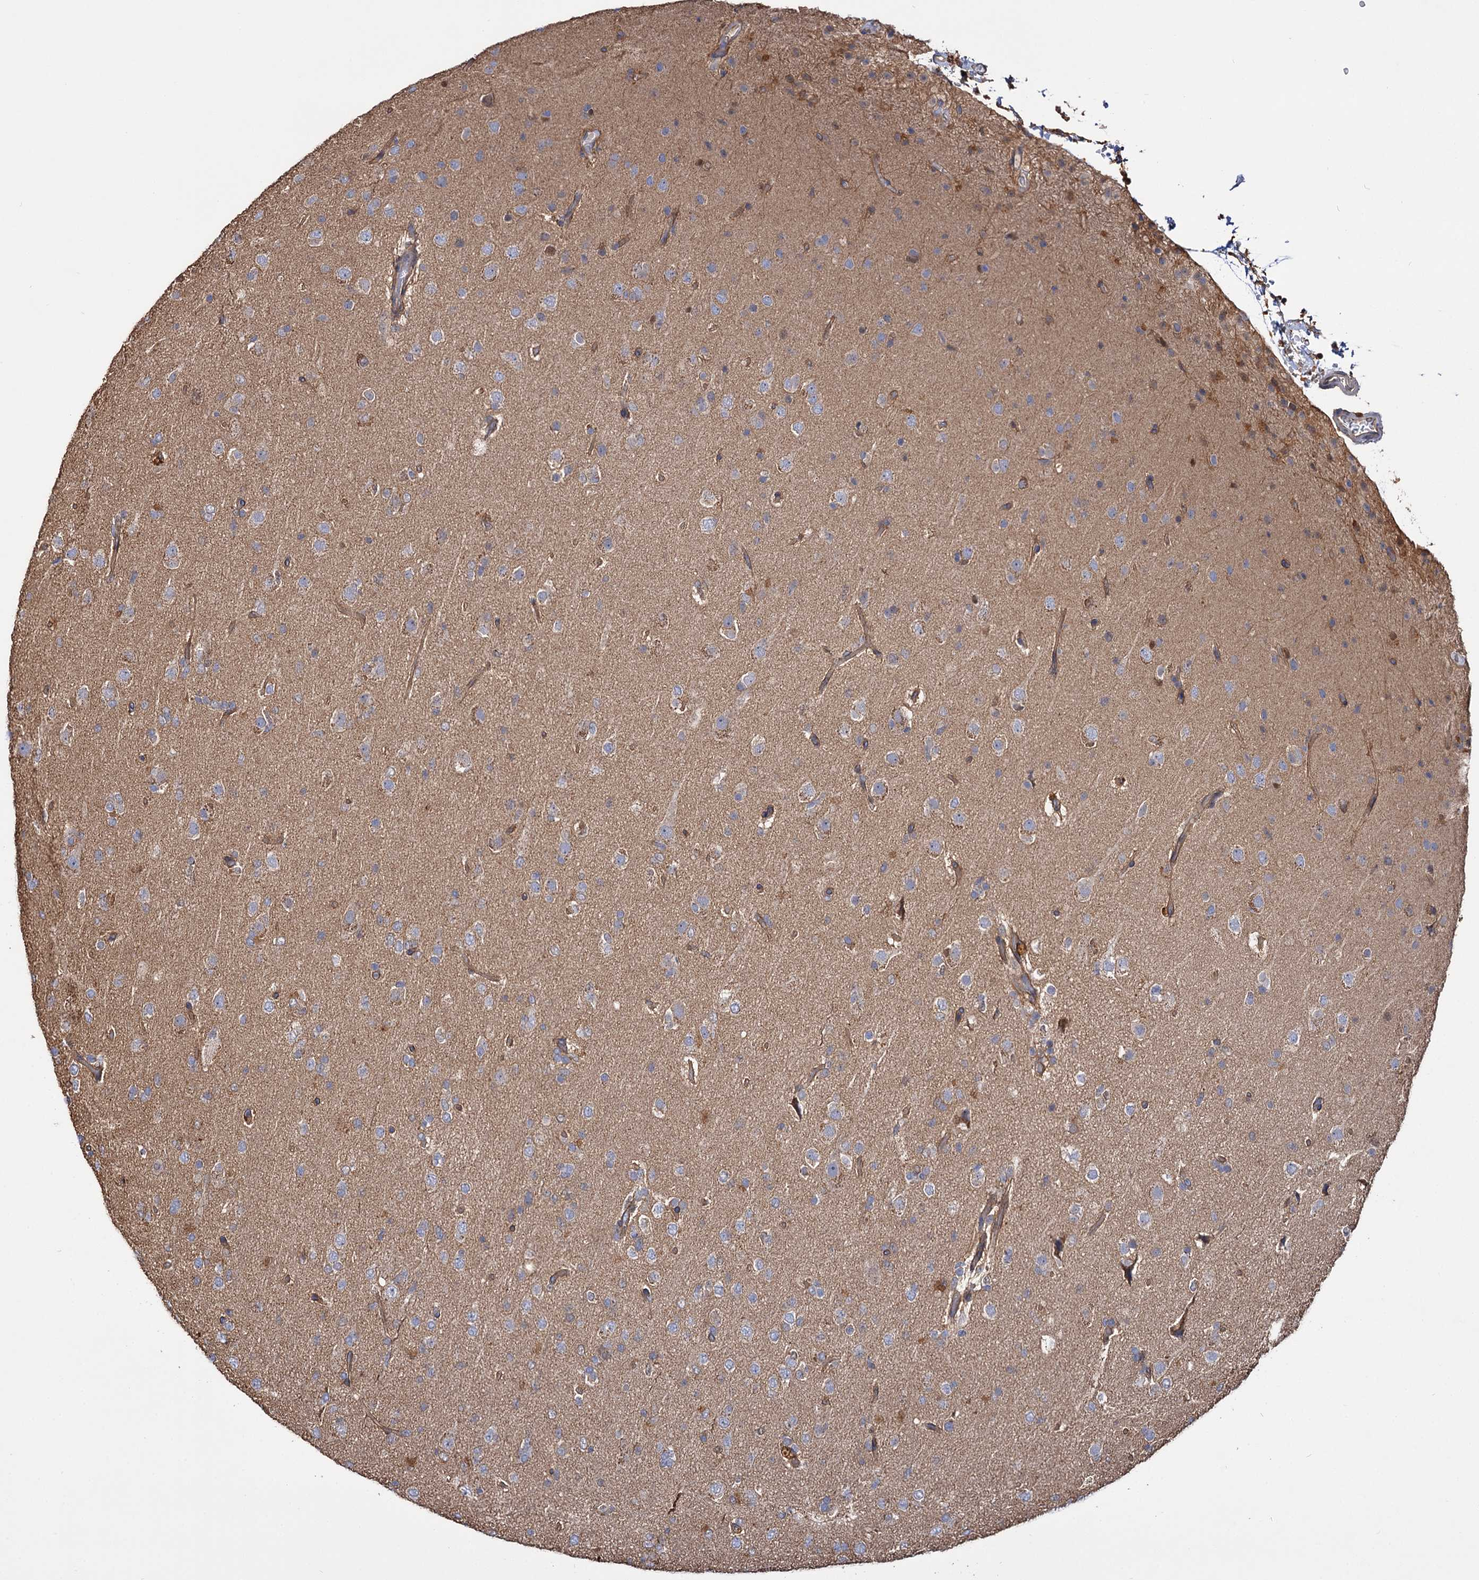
{"staining": {"intensity": "weak", "quantity": "<25%", "location": "cytoplasmic/membranous"}, "tissue": "glioma", "cell_type": "Tumor cells", "image_type": "cancer", "snomed": [{"axis": "morphology", "description": "Glioma, malignant, Low grade"}, {"axis": "topography", "description": "Brain"}], "caption": "Micrograph shows no significant protein positivity in tumor cells of glioma.", "gene": "IDI1", "patient": {"sex": "male", "age": 65}}